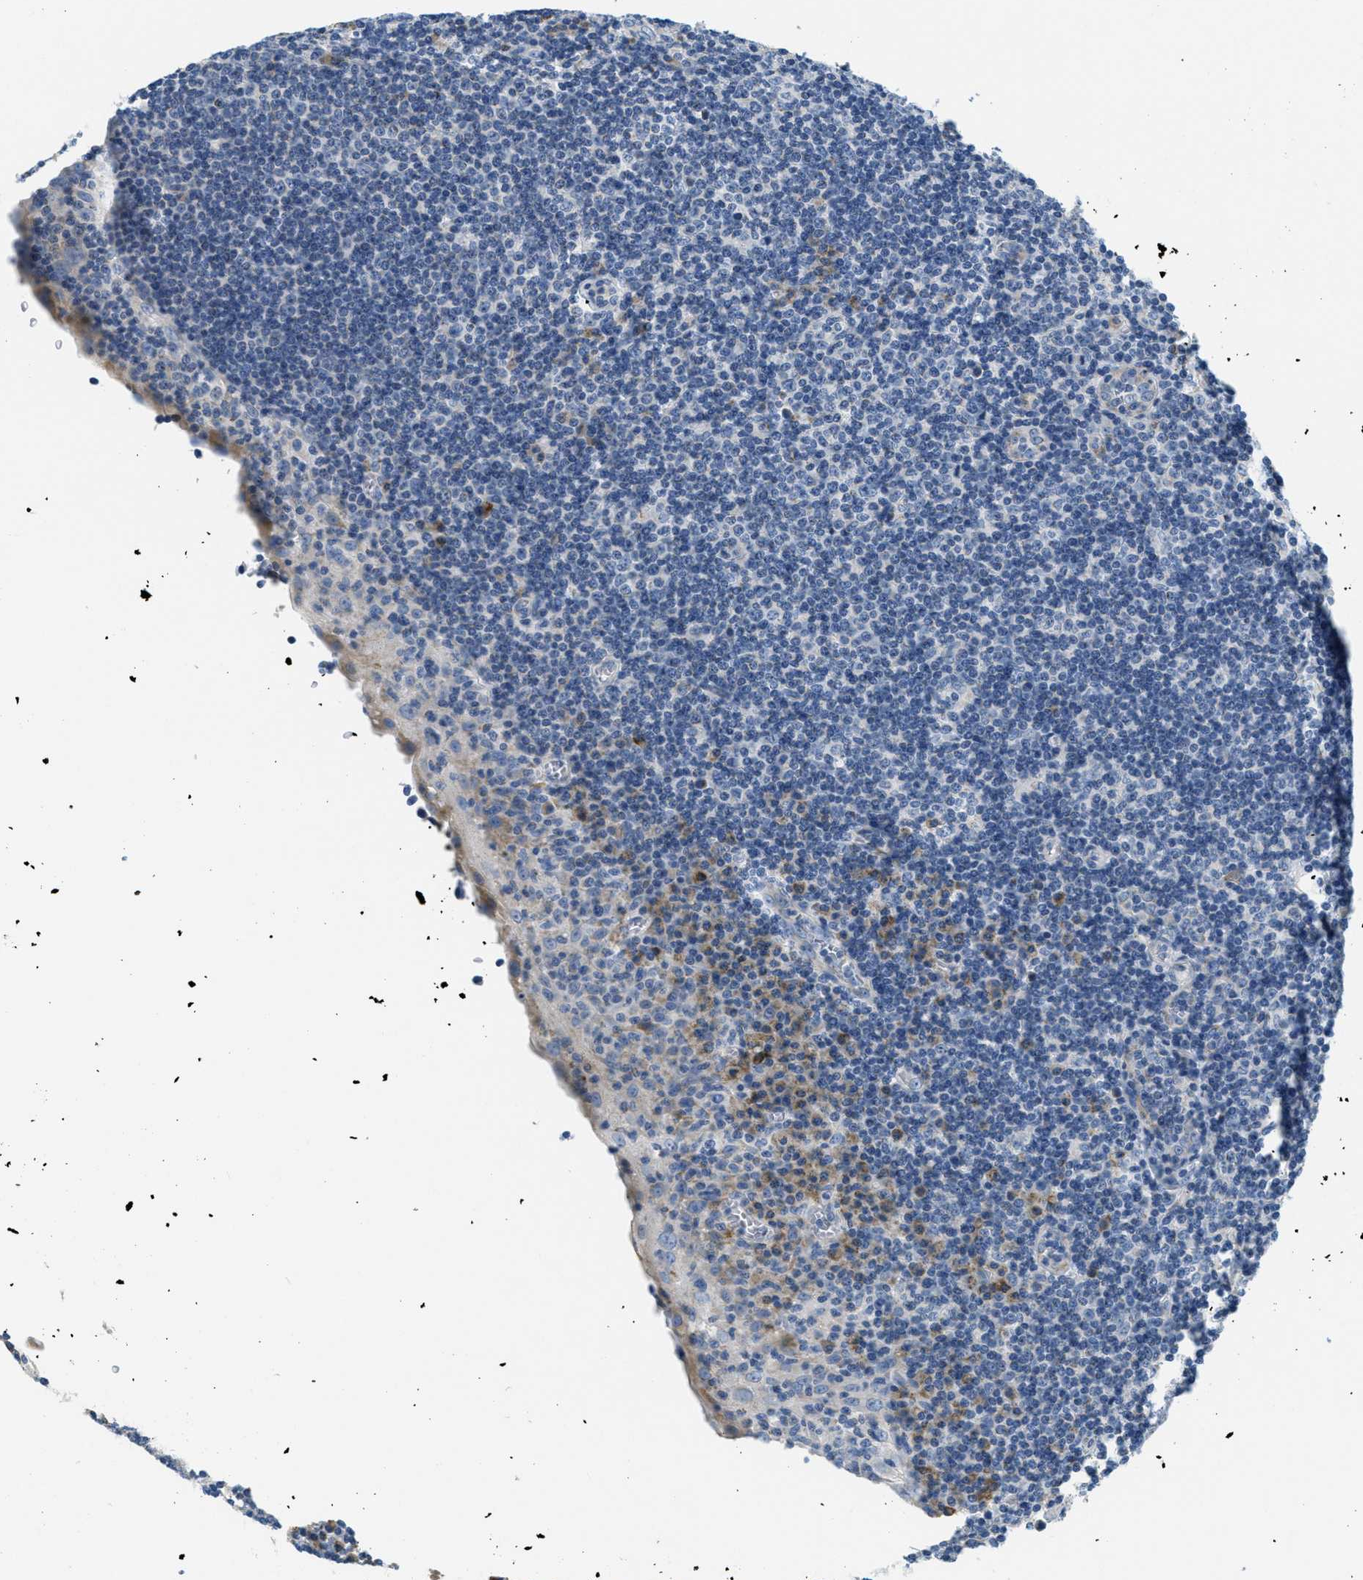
{"staining": {"intensity": "weak", "quantity": "25%-75%", "location": "cytoplasmic/membranous"}, "tissue": "tonsil", "cell_type": "Germinal center cells", "image_type": "normal", "snomed": [{"axis": "morphology", "description": "Normal tissue, NOS"}, {"axis": "topography", "description": "Tonsil"}], "caption": "A brown stain labels weak cytoplasmic/membranous expression of a protein in germinal center cells of benign tonsil. (DAB (3,3'-diaminobenzidine) IHC with brightfield microscopy, high magnification).", "gene": "CA4", "patient": {"sex": "male", "age": 37}}